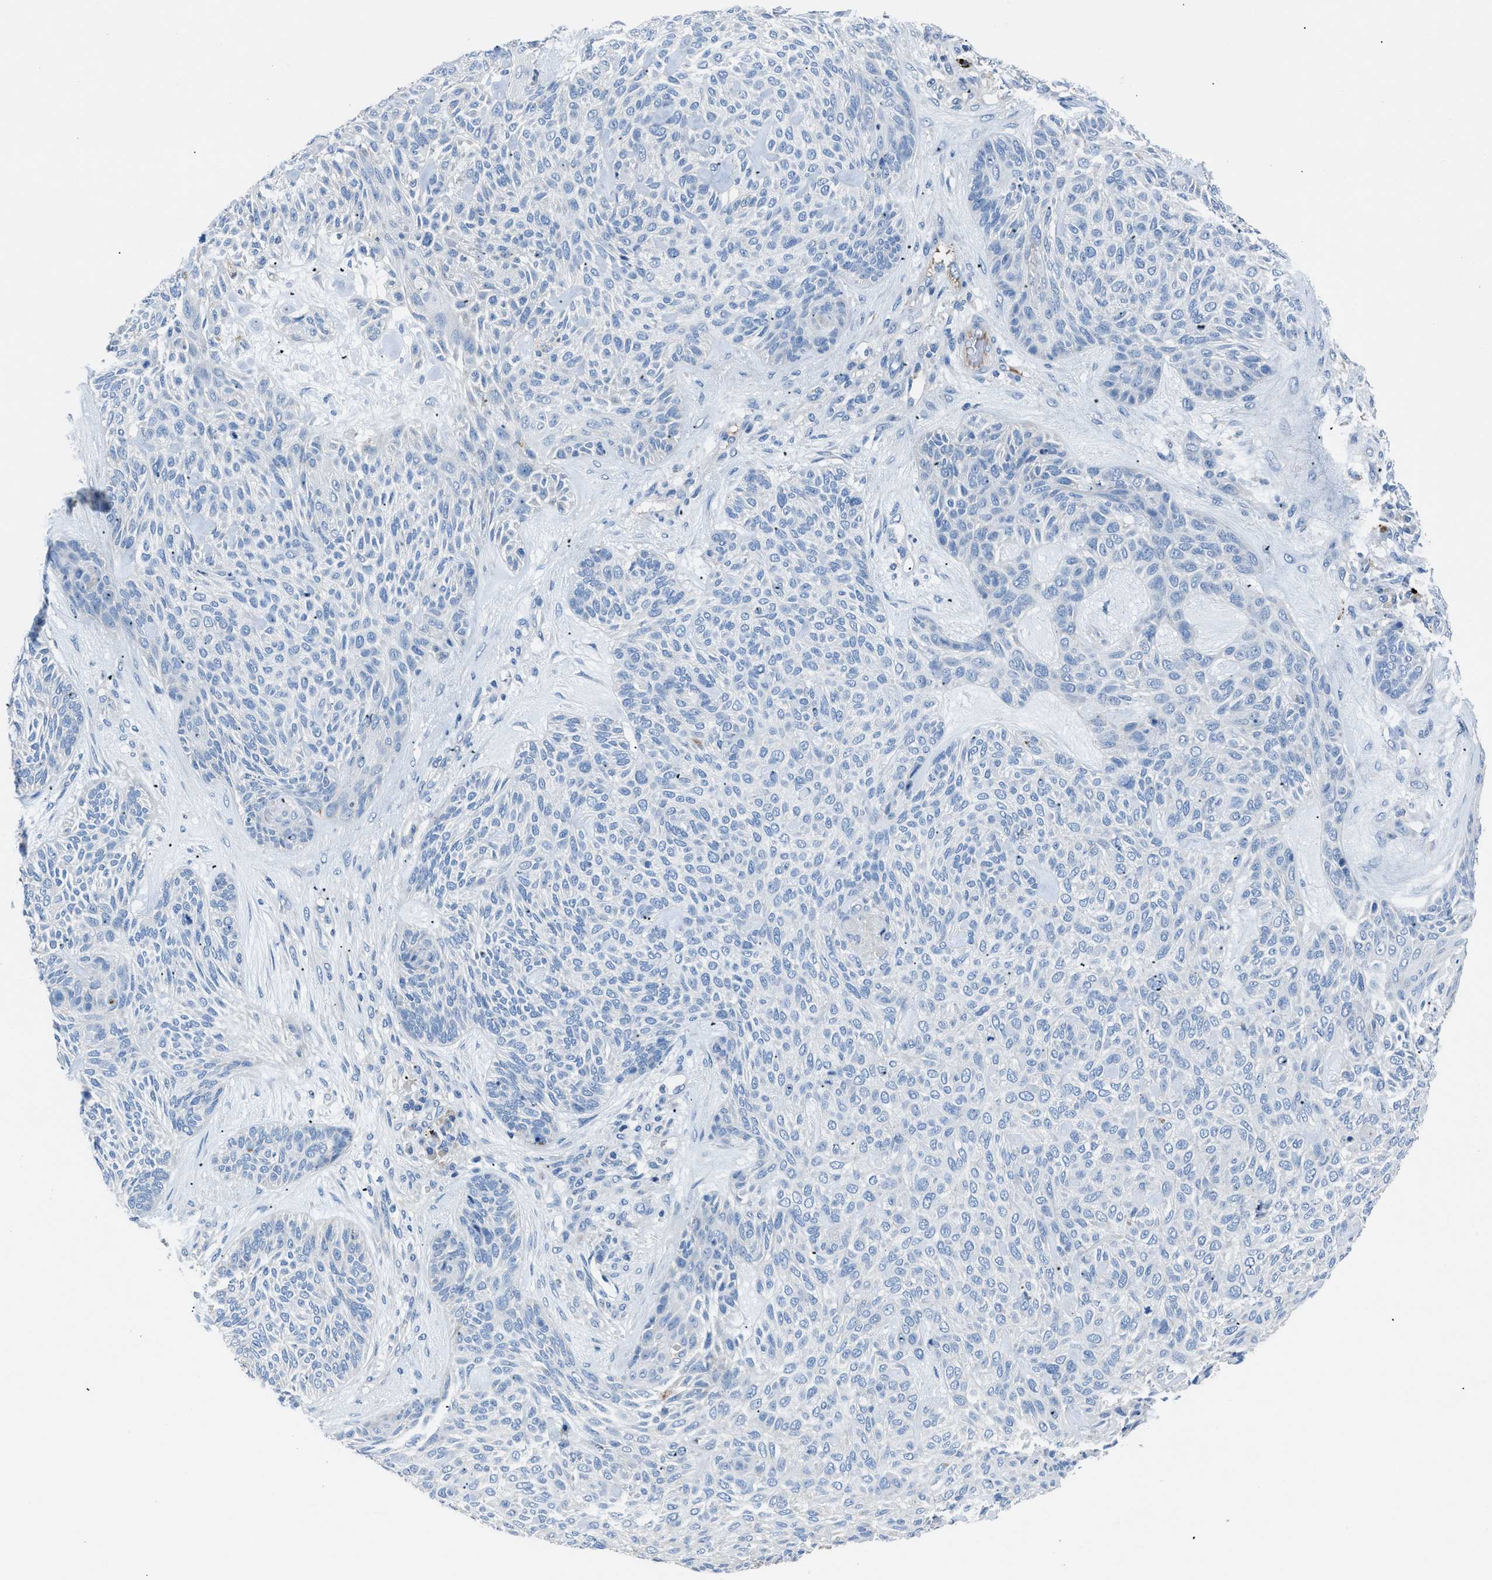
{"staining": {"intensity": "negative", "quantity": "none", "location": "none"}, "tissue": "skin cancer", "cell_type": "Tumor cells", "image_type": "cancer", "snomed": [{"axis": "morphology", "description": "Basal cell carcinoma"}, {"axis": "topography", "description": "Skin"}], "caption": "Tumor cells show no significant protein staining in skin cancer (basal cell carcinoma).", "gene": "SGCZ", "patient": {"sex": "male", "age": 55}}